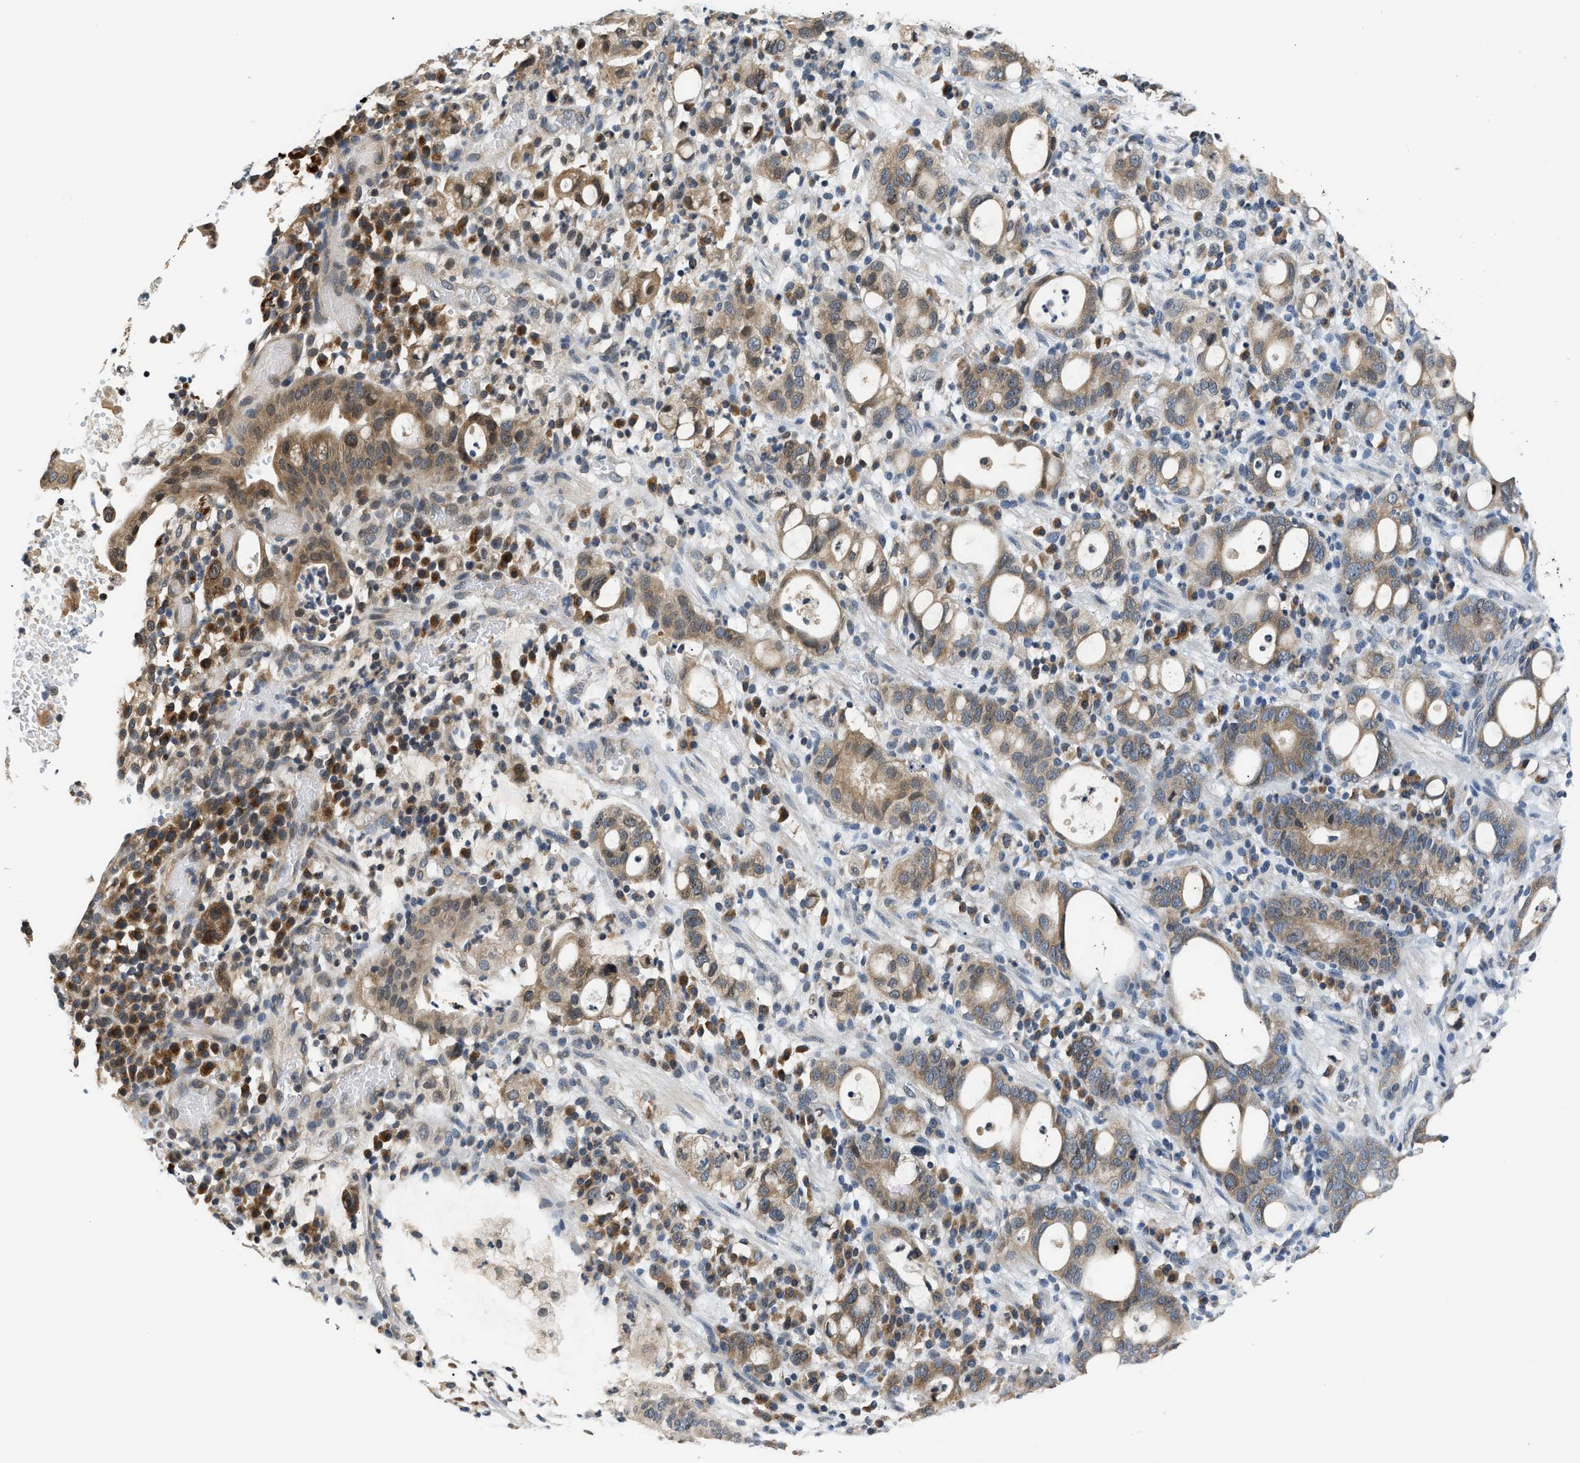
{"staining": {"intensity": "moderate", "quantity": ">75%", "location": "cytoplasmic/membranous"}, "tissue": "stomach cancer", "cell_type": "Tumor cells", "image_type": "cancer", "snomed": [{"axis": "morphology", "description": "Adenocarcinoma, NOS"}, {"axis": "topography", "description": "Stomach"}], "caption": "IHC of stomach adenocarcinoma reveals medium levels of moderate cytoplasmic/membranous positivity in about >75% of tumor cells.", "gene": "RAB29", "patient": {"sex": "female", "age": 75}}